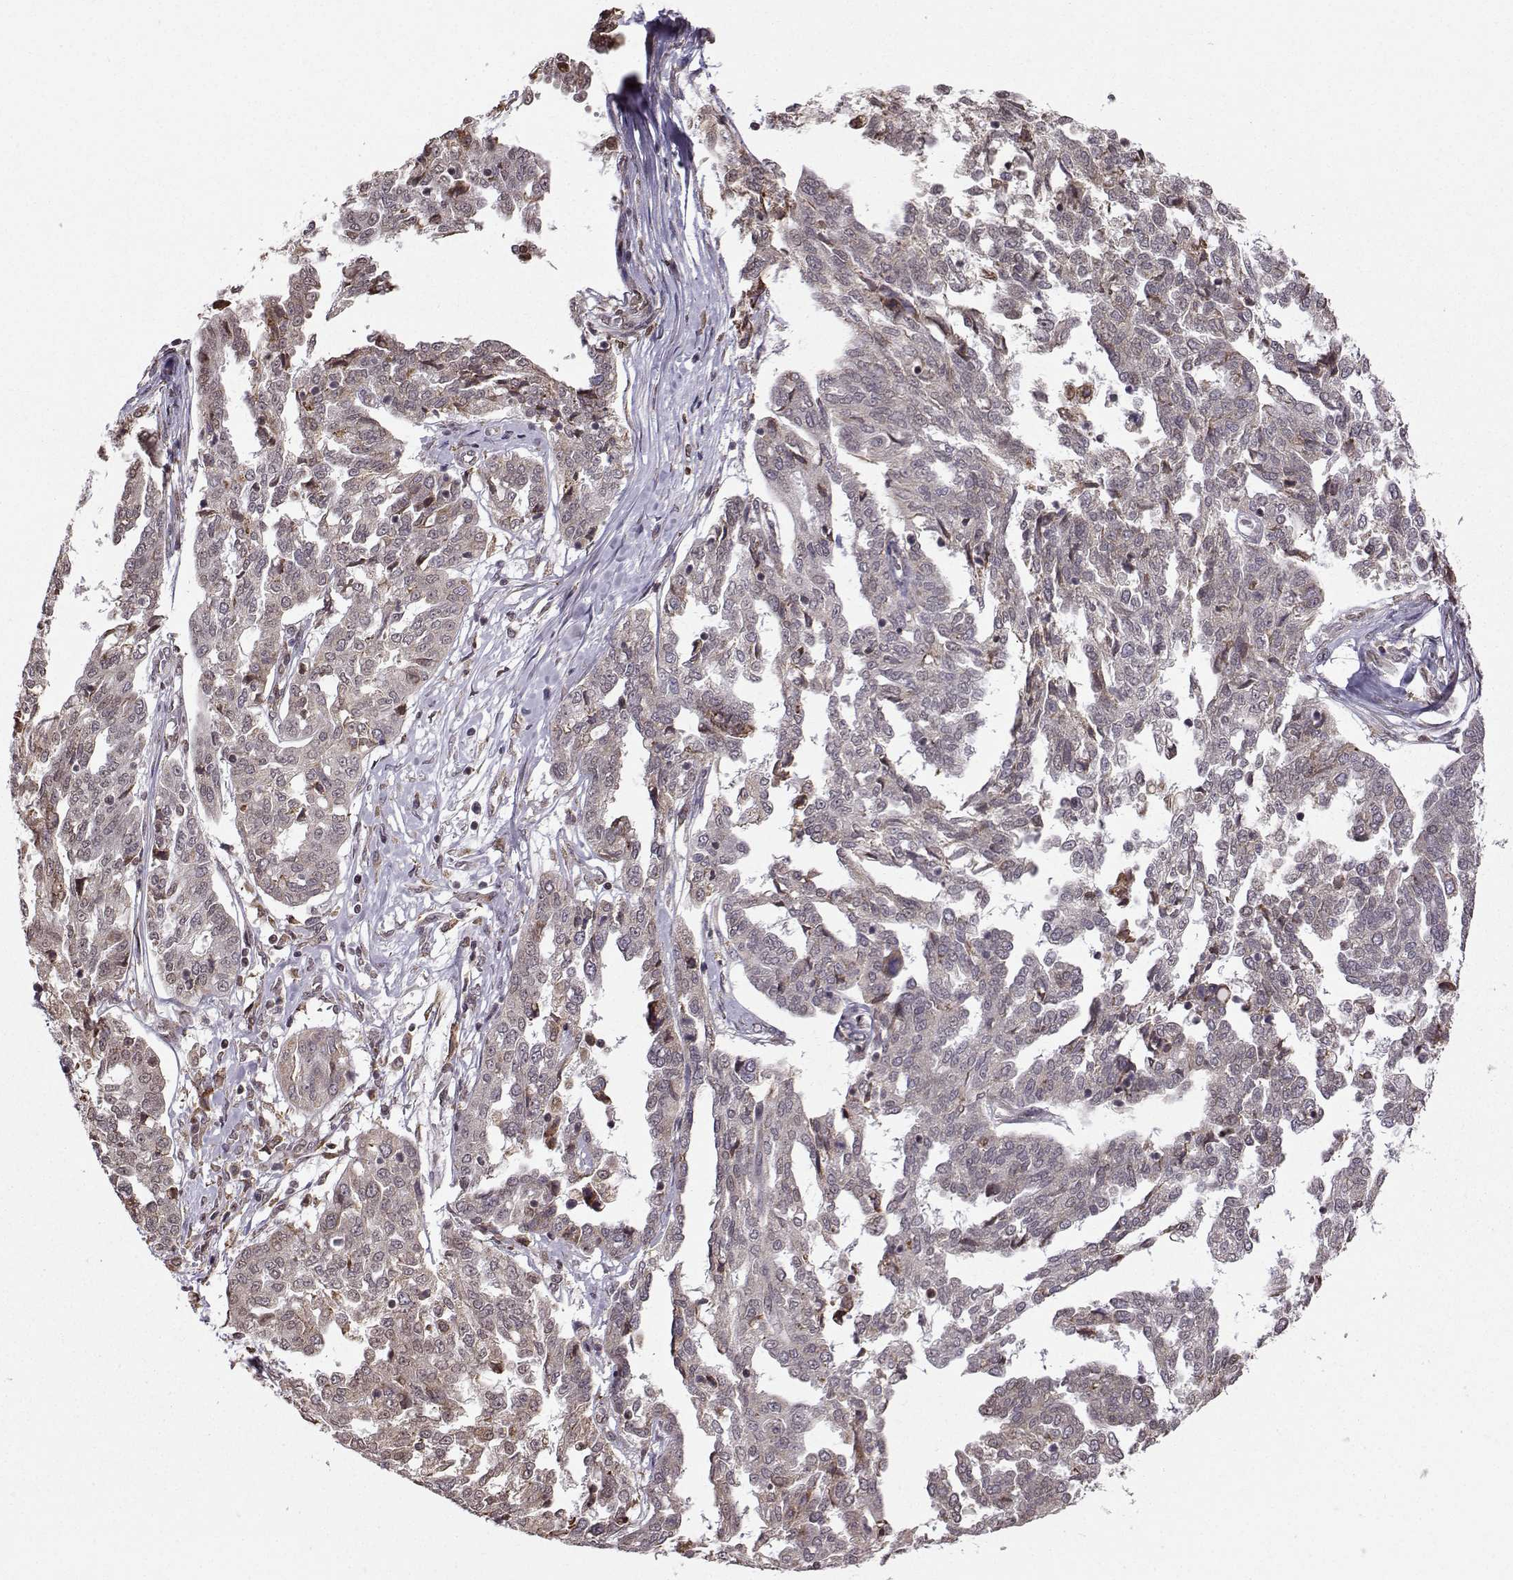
{"staining": {"intensity": "weak", "quantity": "25%-75%", "location": "cytoplasmic/membranous"}, "tissue": "ovarian cancer", "cell_type": "Tumor cells", "image_type": "cancer", "snomed": [{"axis": "morphology", "description": "Cystadenocarcinoma, serous, NOS"}, {"axis": "topography", "description": "Ovary"}], "caption": "A micrograph of human ovarian cancer (serous cystadenocarcinoma) stained for a protein demonstrates weak cytoplasmic/membranous brown staining in tumor cells.", "gene": "EZH1", "patient": {"sex": "female", "age": 67}}